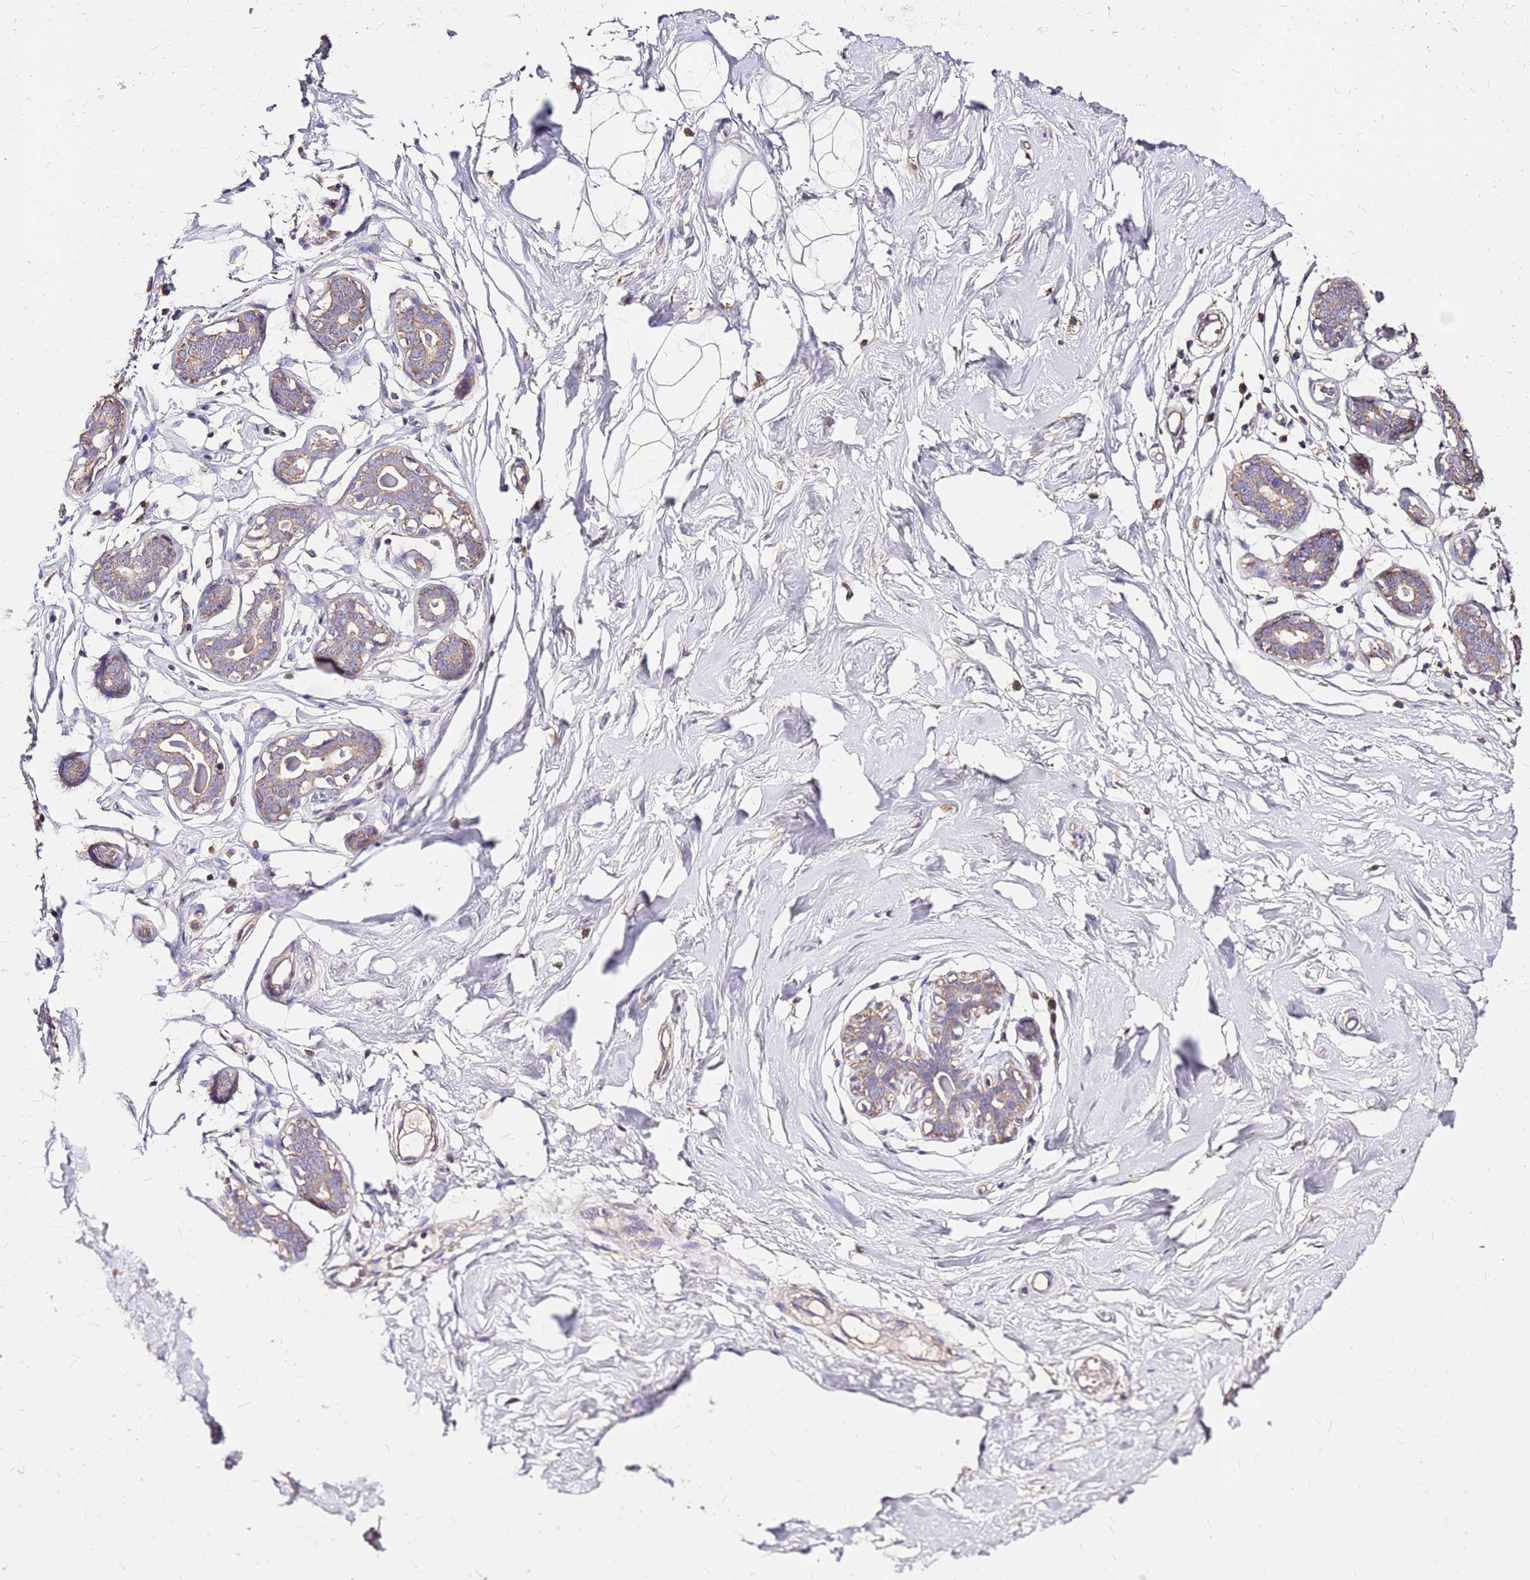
{"staining": {"intensity": "negative", "quantity": "none", "location": "none"}, "tissue": "breast", "cell_type": "Adipocytes", "image_type": "normal", "snomed": [{"axis": "morphology", "description": "Normal tissue, NOS"}, {"axis": "morphology", "description": "Adenoma, NOS"}, {"axis": "topography", "description": "Breast"}], "caption": "Protein analysis of benign breast reveals no significant expression in adipocytes. (DAB (3,3'-diaminobenzidine) IHC visualized using brightfield microscopy, high magnification).", "gene": "EXD3", "patient": {"sex": "female", "age": 23}}